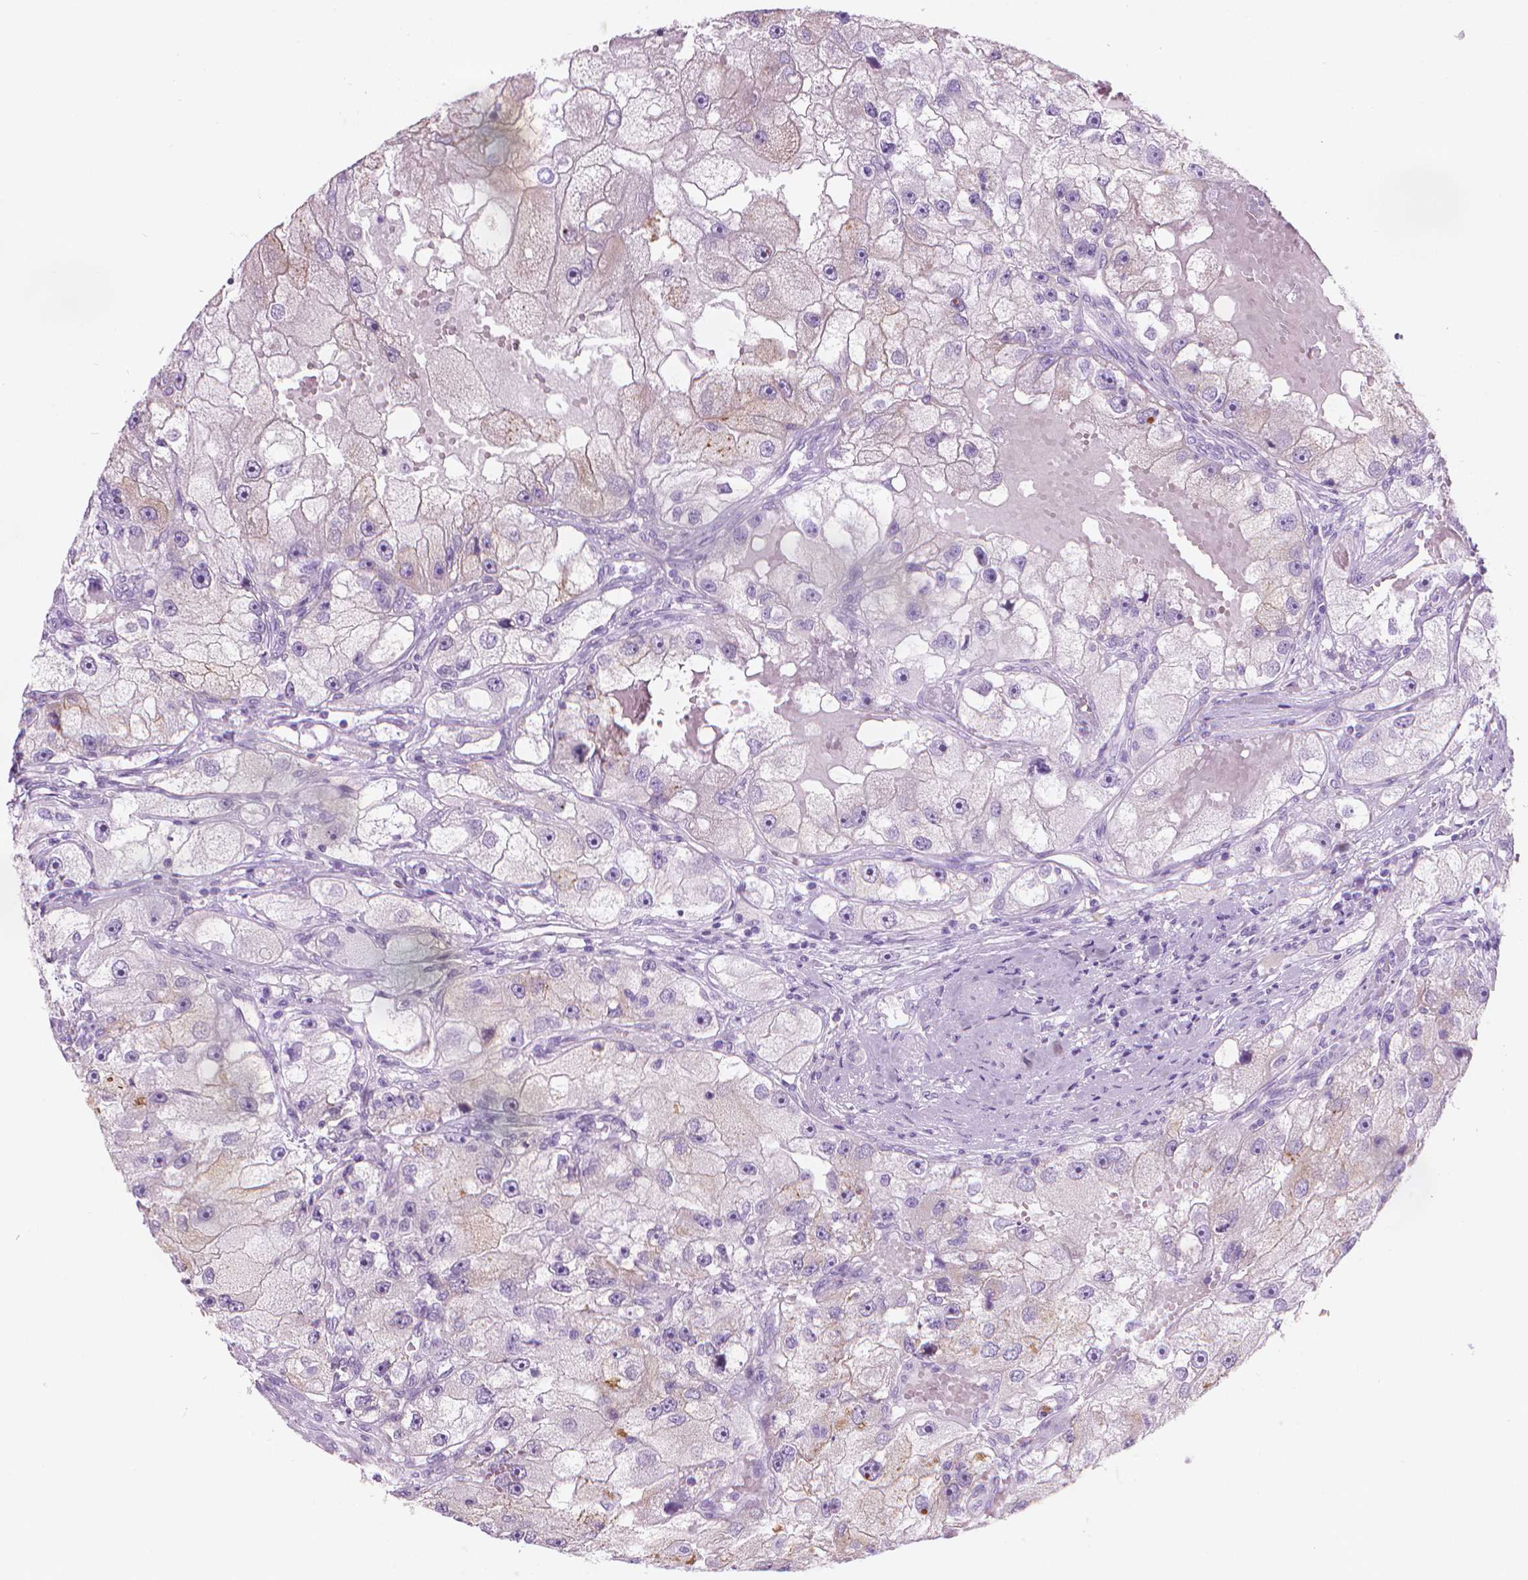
{"staining": {"intensity": "negative", "quantity": "none", "location": "none"}, "tissue": "renal cancer", "cell_type": "Tumor cells", "image_type": "cancer", "snomed": [{"axis": "morphology", "description": "Adenocarcinoma, NOS"}, {"axis": "topography", "description": "Kidney"}], "caption": "DAB immunohistochemical staining of renal adenocarcinoma demonstrates no significant positivity in tumor cells.", "gene": "TTC29", "patient": {"sex": "male", "age": 63}}